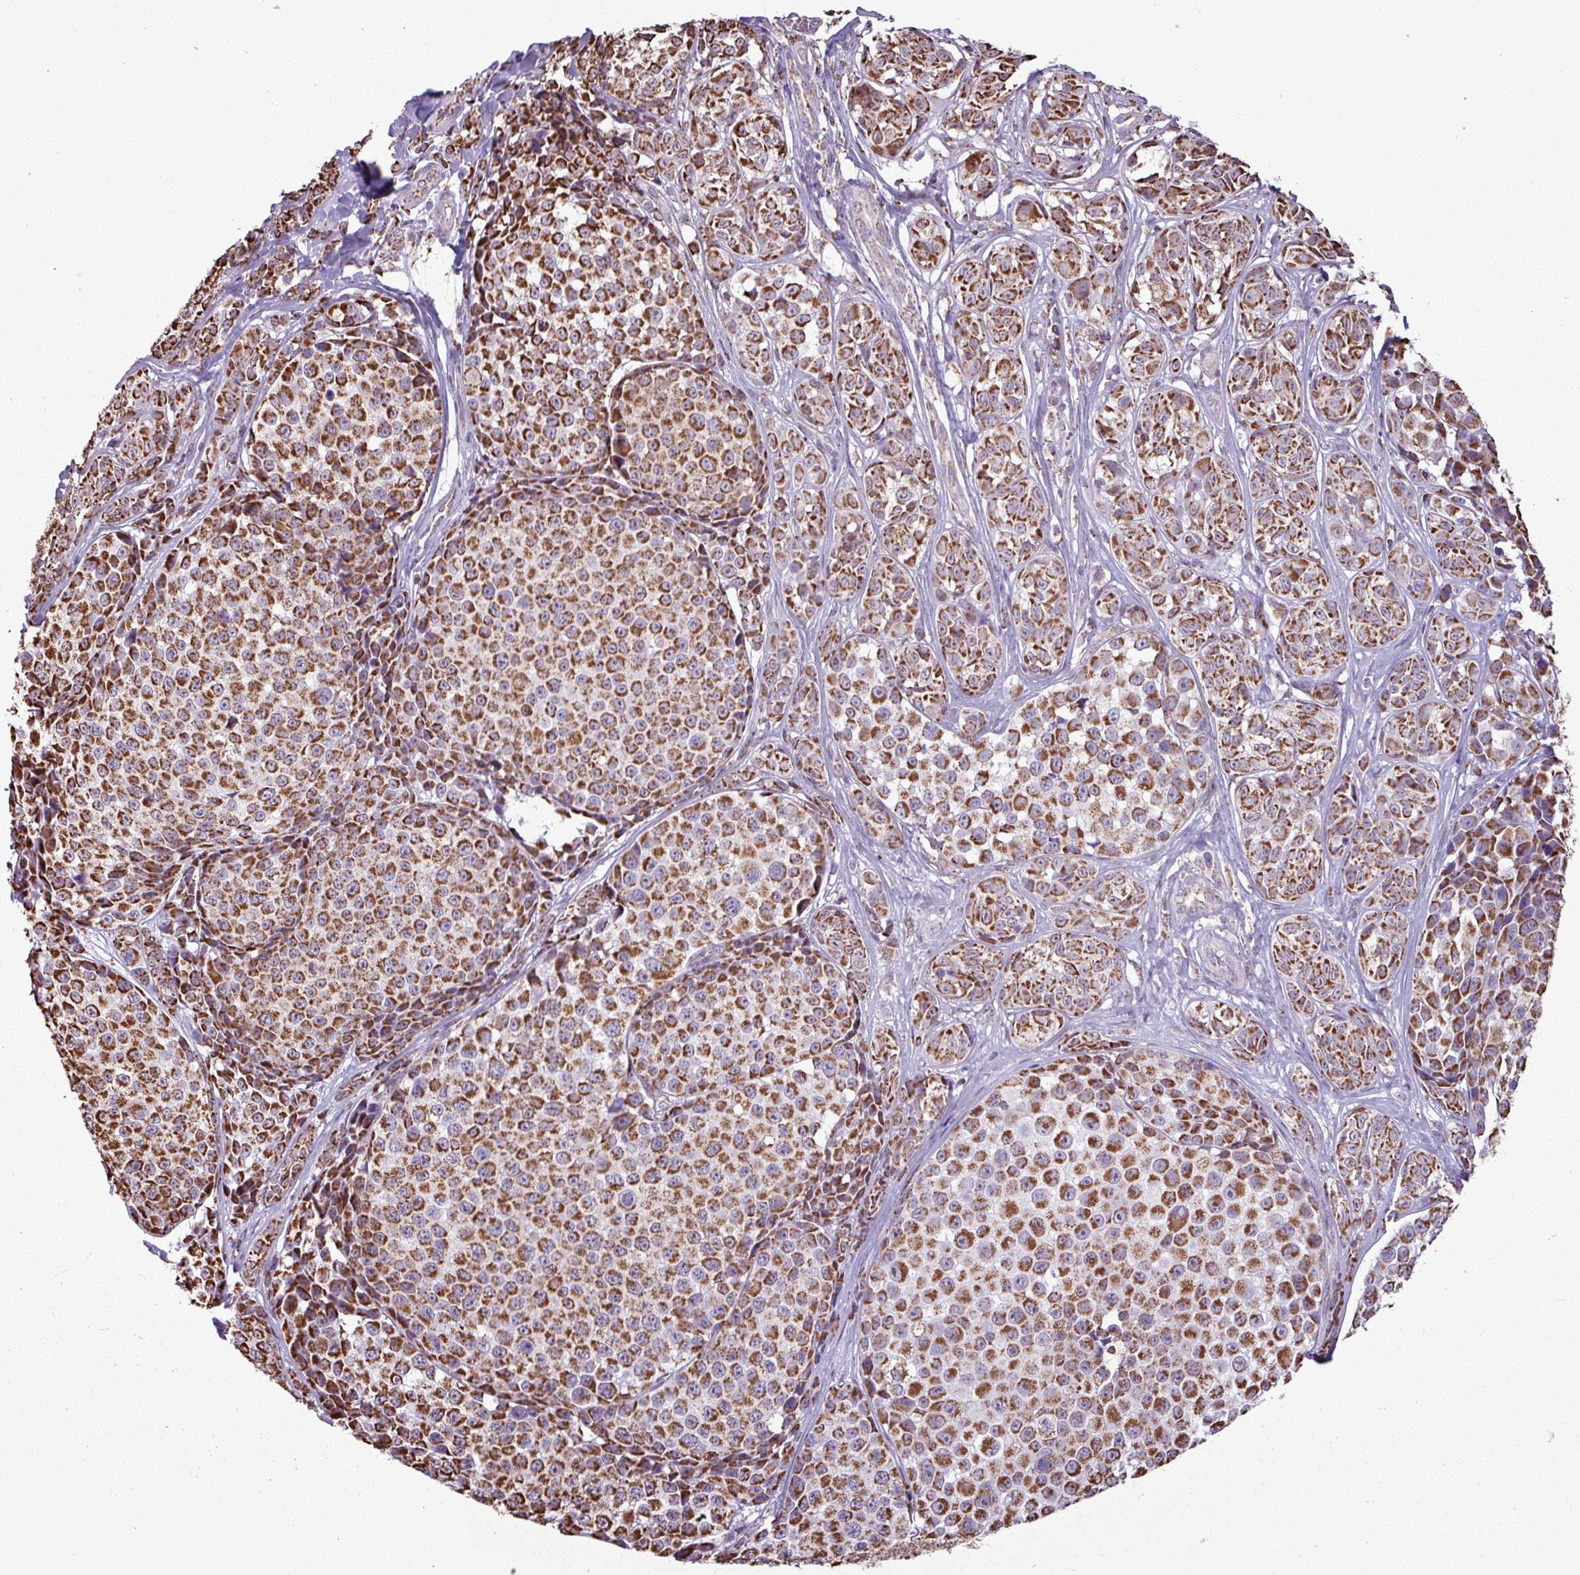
{"staining": {"intensity": "strong", "quantity": ">75%", "location": "cytoplasmic/membranous"}, "tissue": "melanoma", "cell_type": "Tumor cells", "image_type": "cancer", "snomed": [{"axis": "morphology", "description": "Malignant melanoma, NOS"}, {"axis": "topography", "description": "Skin"}], "caption": "Immunohistochemical staining of melanoma reveals high levels of strong cytoplasmic/membranous protein positivity in approximately >75% of tumor cells.", "gene": "ALG8", "patient": {"sex": "female", "age": 35}}